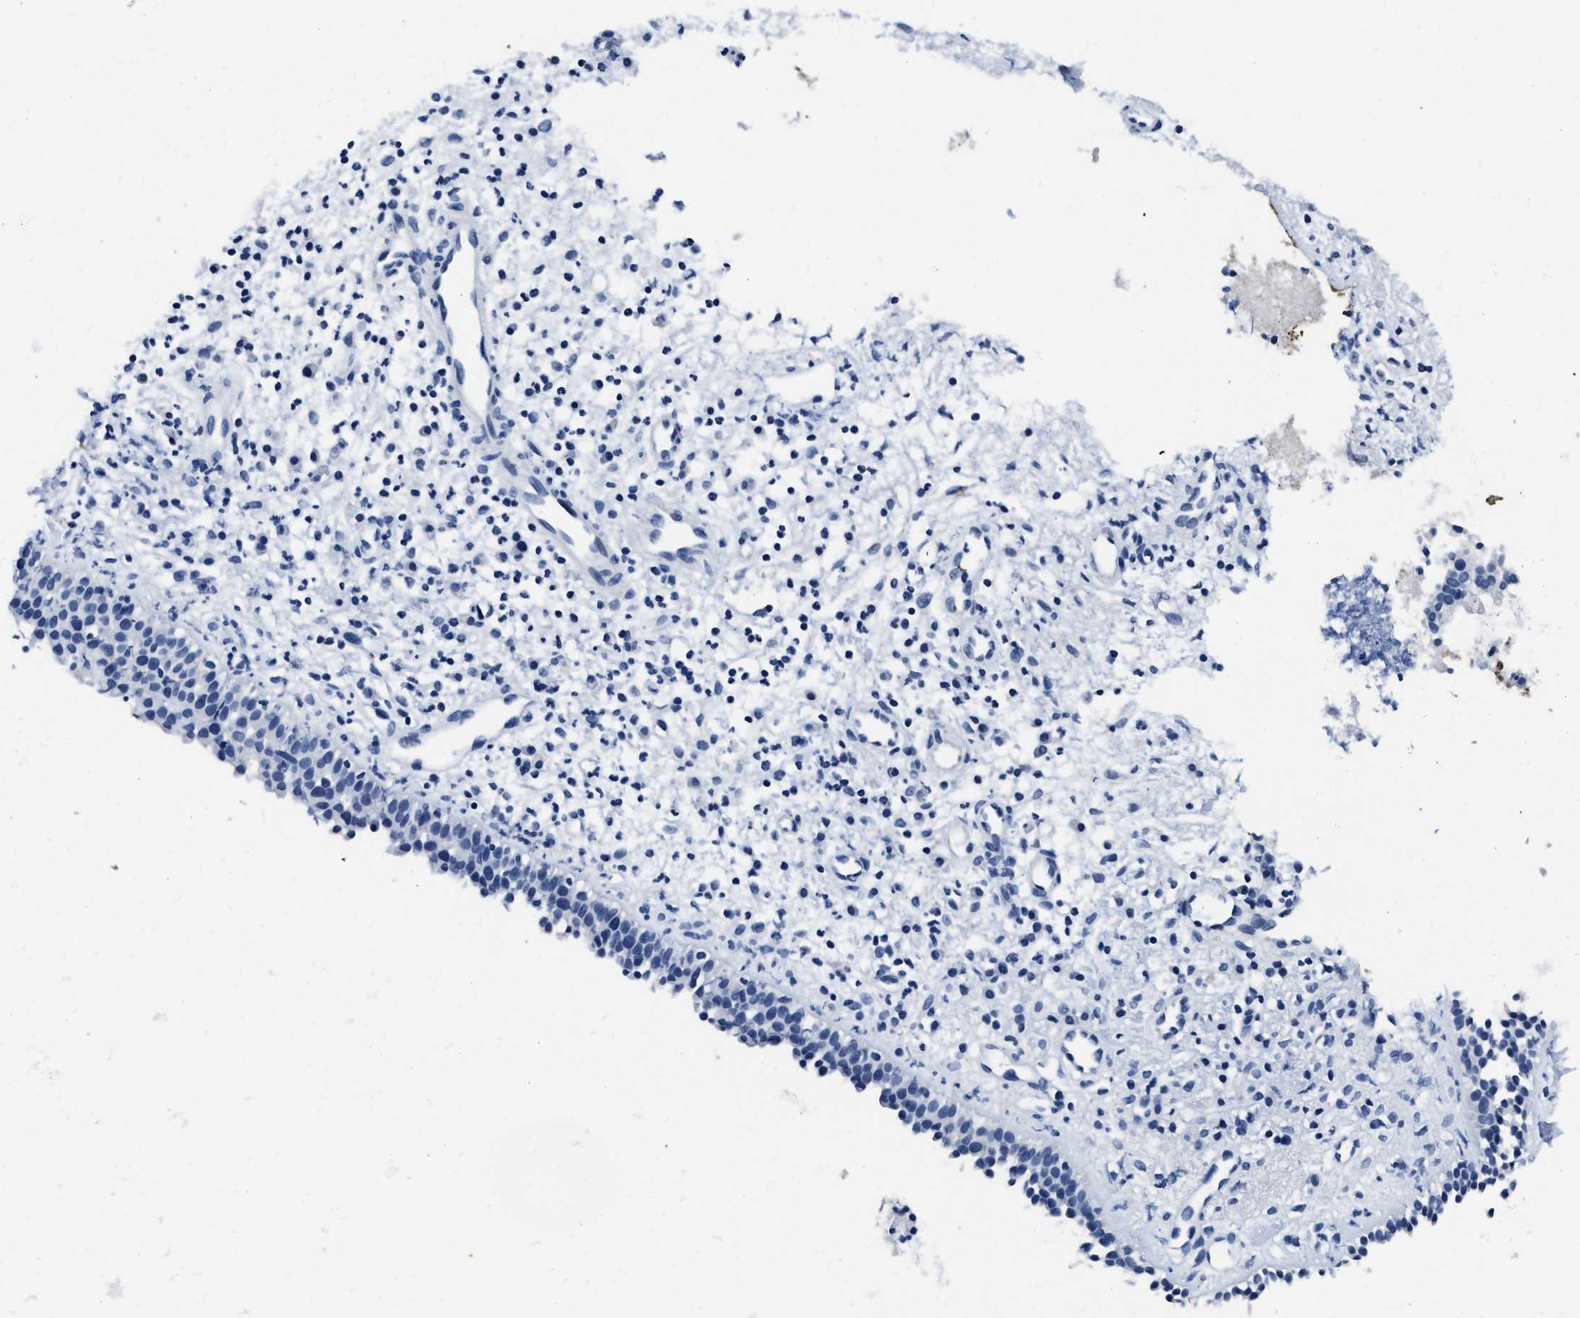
{"staining": {"intensity": "negative", "quantity": "none", "location": "none"}, "tissue": "nasopharynx", "cell_type": "Respiratory epithelial cells", "image_type": "normal", "snomed": [{"axis": "morphology", "description": "Normal tissue, NOS"}, {"axis": "topography", "description": "Nasopharynx"}], "caption": "Micrograph shows no protein expression in respiratory epithelial cells of normal nasopharynx.", "gene": "ITGA2B", "patient": {"sex": "male", "age": 21}}